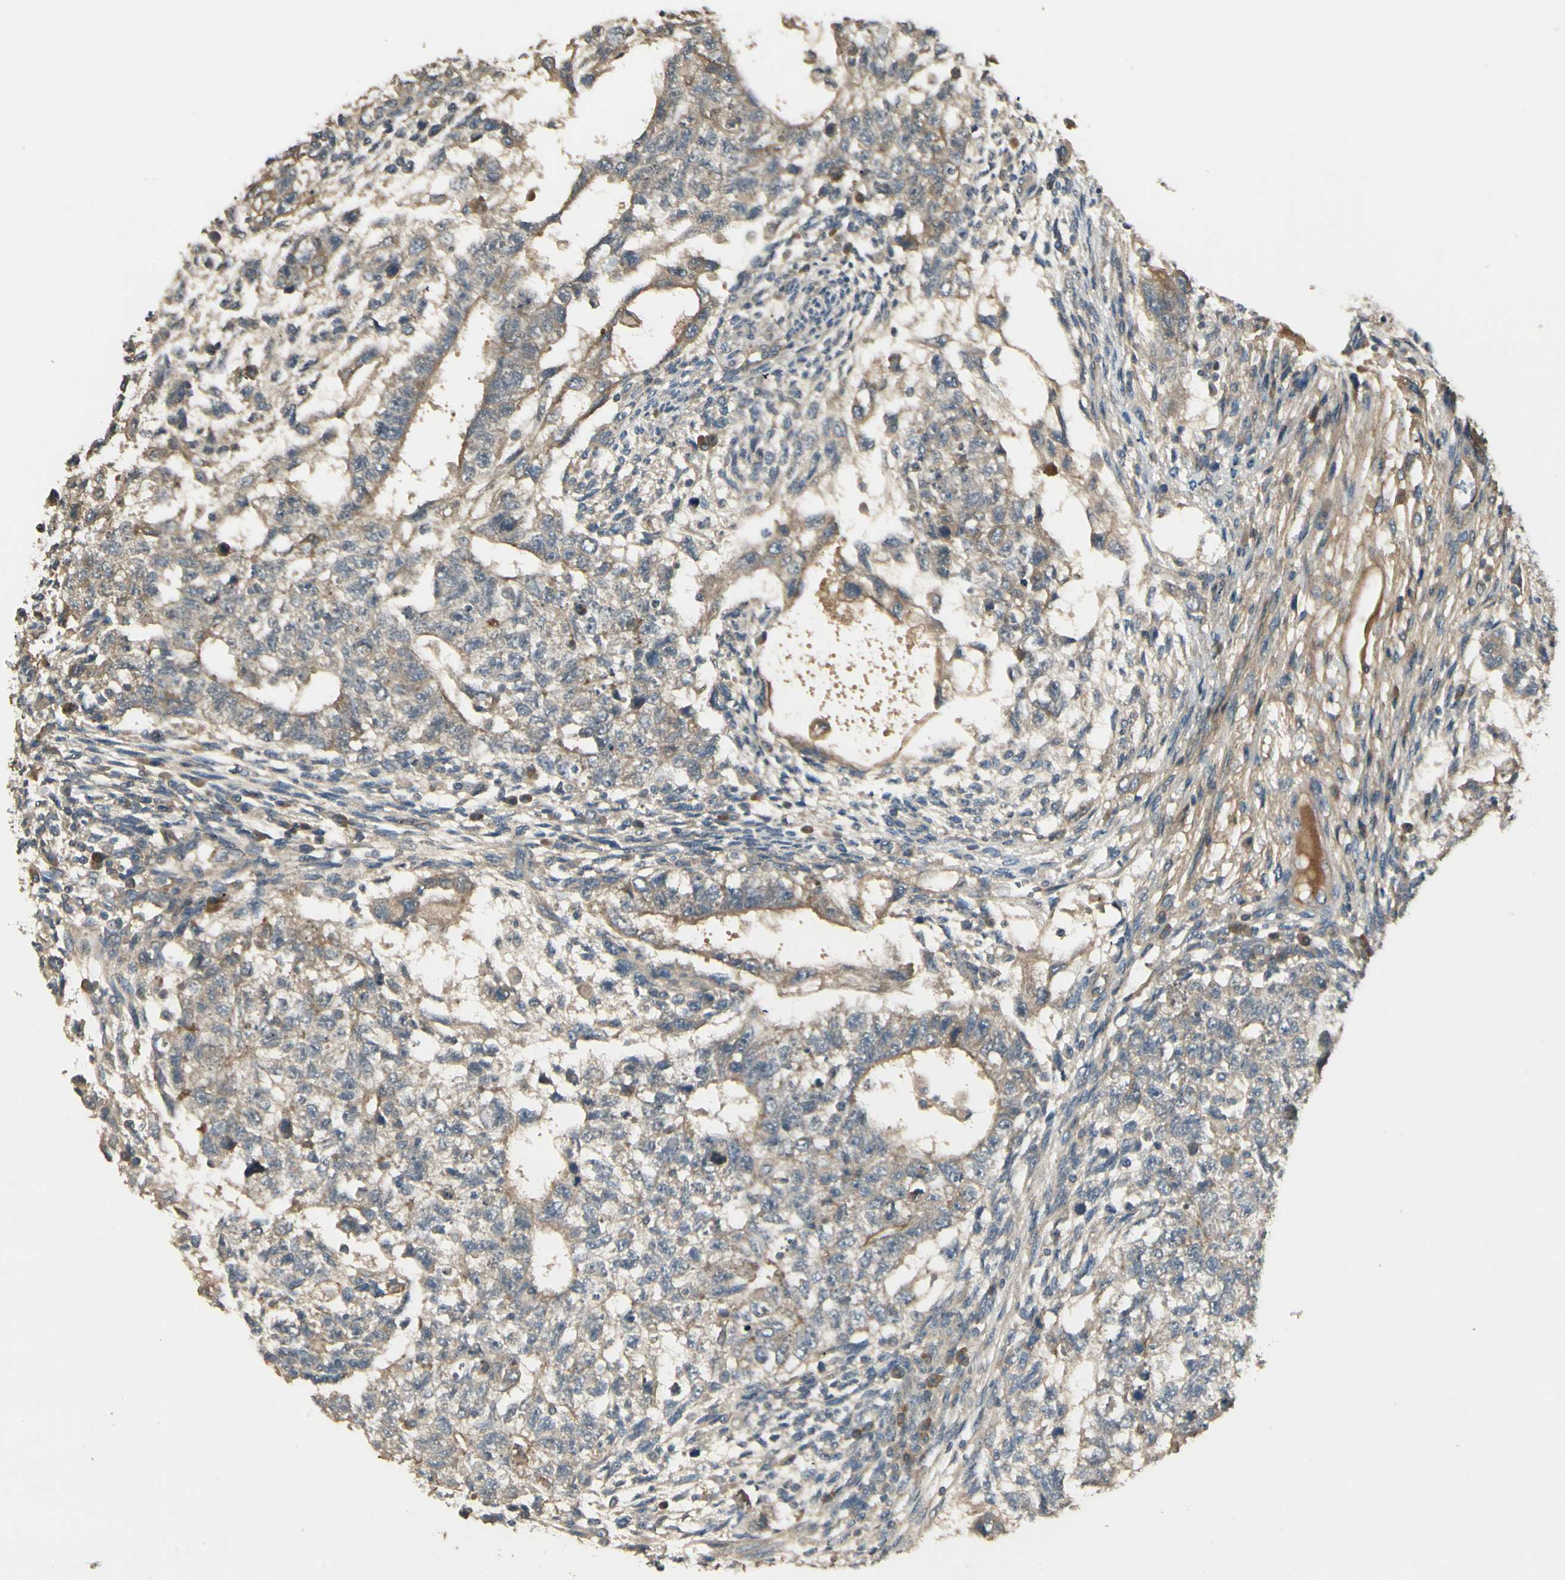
{"staining": {"intensity": "moderate", "quantity": "25%-75%", "location": "cytoplasmic/membranous"}, "tissue": "testis cancer", "cell_type": "Tumor cells", "image_type": "cancer", "snomed": [{"axis": "morphology", "description": "Normal tissue, NOS"}, {"axis": "morphology", "description": "Carcinoma, Embryonal, NOS"}, {"axis": "topography", "description": "Testis"}], "caption": "Embryonal carcinoma (testis) was stained to show a protein in brown. There is medium levels of moderate cytoplasmic/membranous expression in about 25%-75% of tumor cells. The staining was performed using DAB to visualize the protein expression in brown, while the nuclei were stained in blue with hematoxylin (Magnification: 20x).", "gene": "ACVR1", "patient": {"sex": "male", "age": 36}}